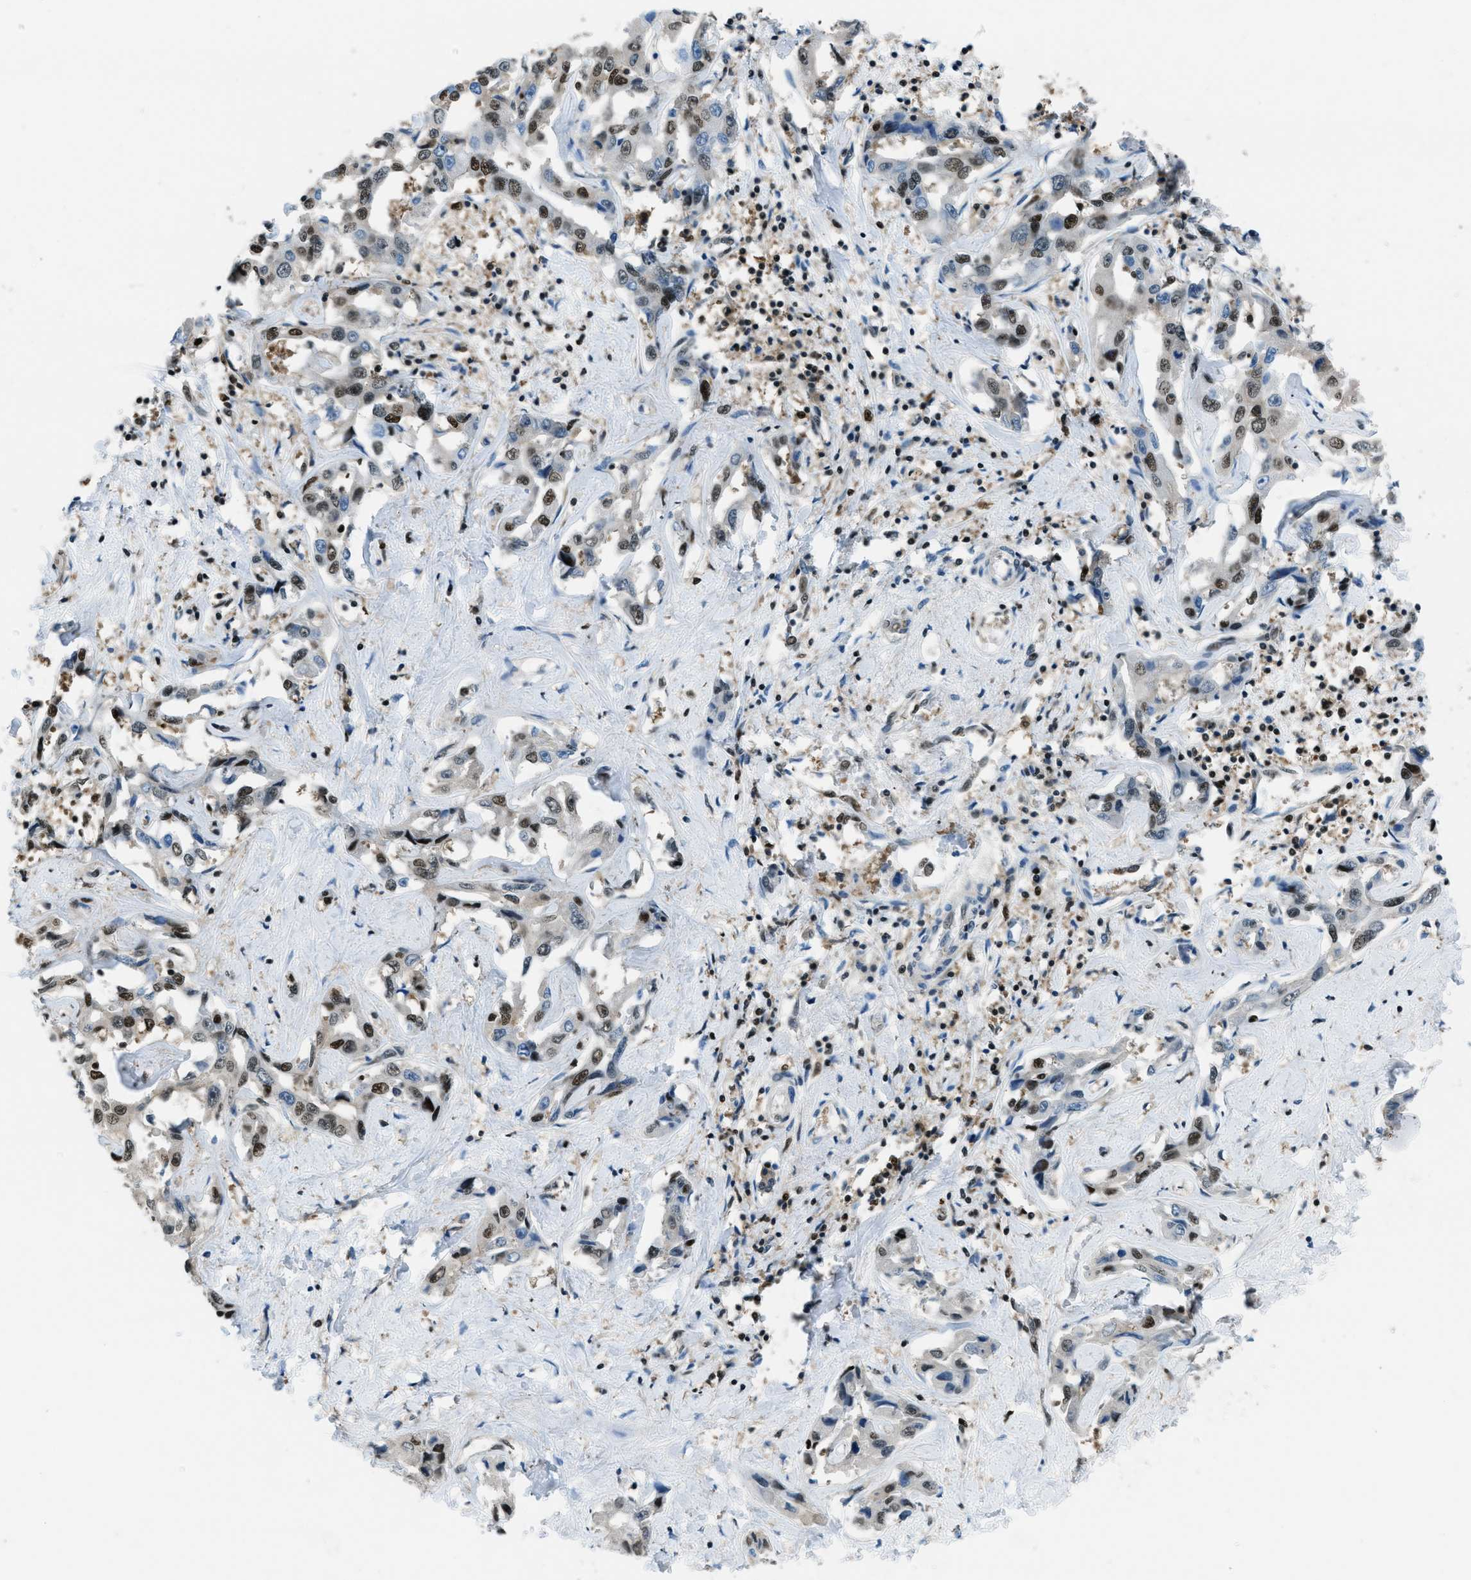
{"staining": {"intensity": "moderate", "quantity": "25%-75%", "location": "nuclear"}, "tissue": "liver cancer", "cell_type": "Tumor cells", "image_type": "cancer", "snomed": [{"axis": "morphology", "description": "Cholangiocarcinoma"}, {"axis": "topography", "description": "Liver"}], "caption": "A brown stain shows moderate nuclear positivity of a protein in liver cancer (cholangiocarcinoma) tumor cells. The protein is shown in brown color, while the nuclei are stained blue.", "gene": "OGFR", "patient": {"sex": "male", "age": 59}}